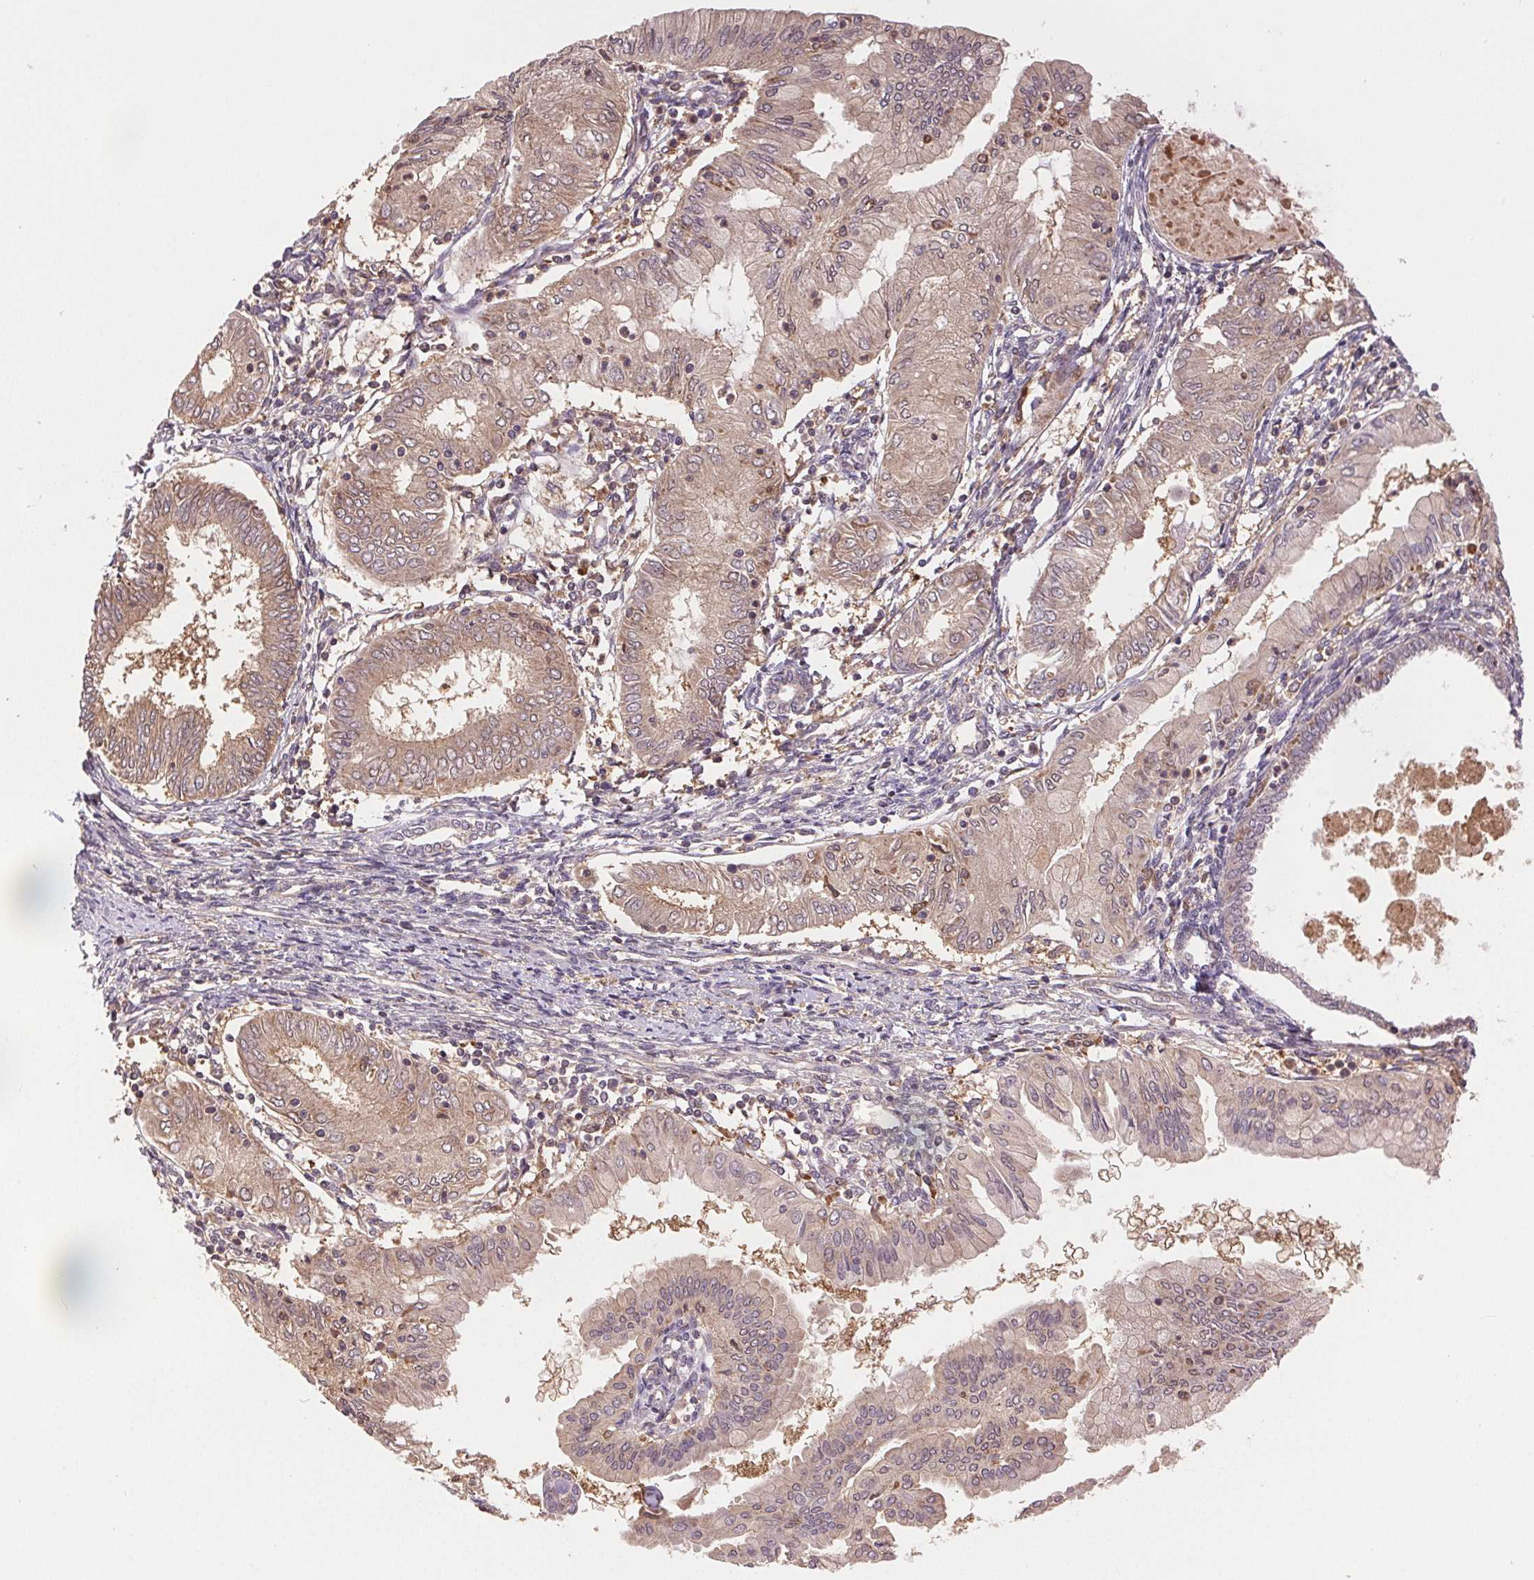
{"staining": {"intensity": "weak", "quantity": "<25%", "location": "cytoplasmic/membranous"}, "tissue": "endometrial cancer", "cell_type": "Tumor cells", "image_type": "cancer", "snomed": [{"axis": "morphology", "description": "Adenocarcinoma, NOS"}, {"axis": "topography", "description": "Endometrium"}], "caption": "Protein analysis of endometrial cancer exhibits no significant positivity in tumor cells.", "gene": "GDI2", "patient": {"sex": "female", "age": 68}}